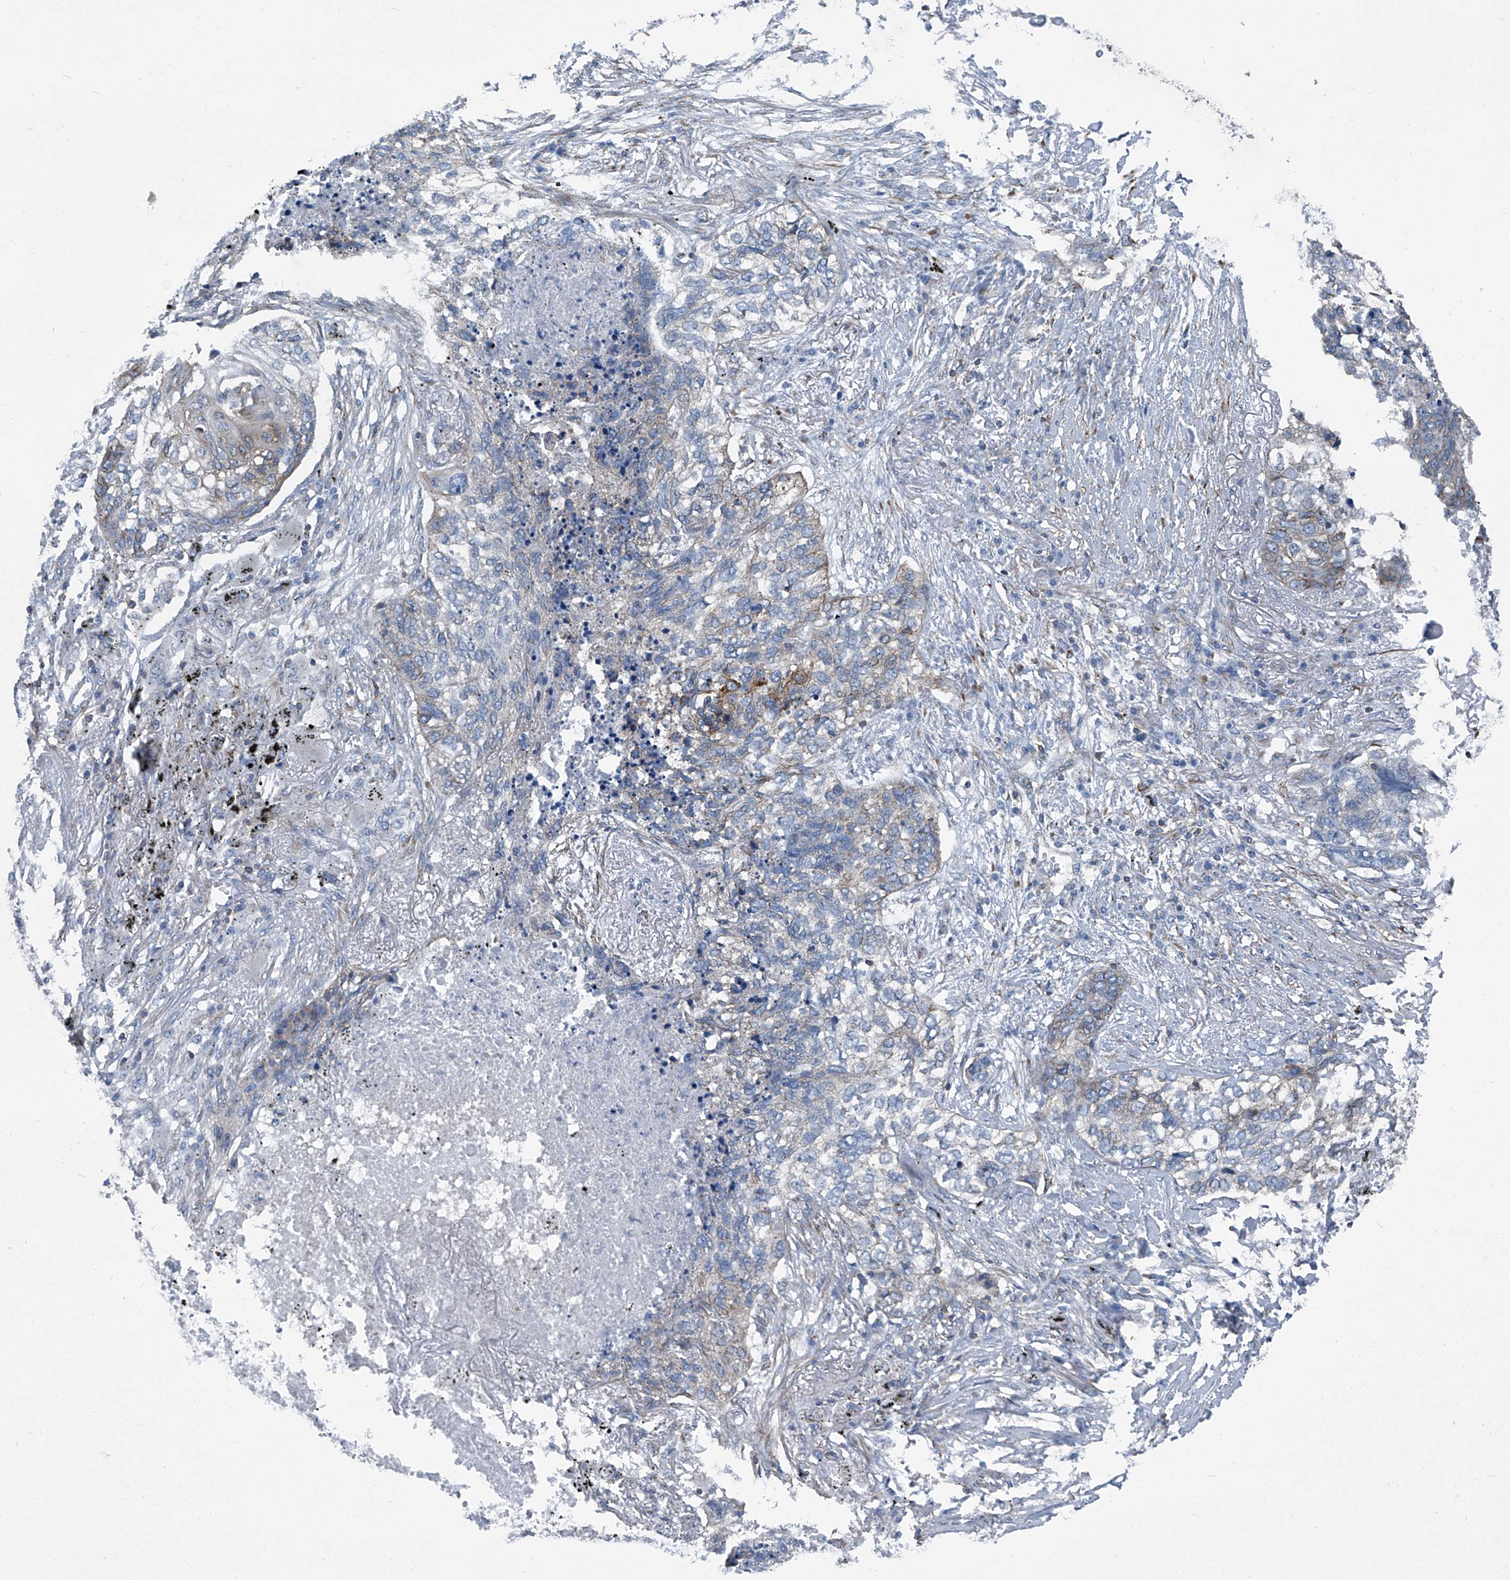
{"staining": {"intensity": "negative", "quantity": "none", "location": "none"}, "tissue": "lung cancer", "cell_type": "Tumor cells", "image_type": "cancer", "snomed": [{"axis": "morphology", "description": "Squamous cell carcinoma, NOS"}, {"axis": "topography", "description": "Lung"}], "caption": "An image of lung cancer (squamous cell carcinoma) stained for a protein exhibits no brown staining in tumor cells. (Immunohistochemistry, brightfield microscopy, high magnification).", "gene": "SEPTIN7", "patient": {"sex": "female", "age": 63}}